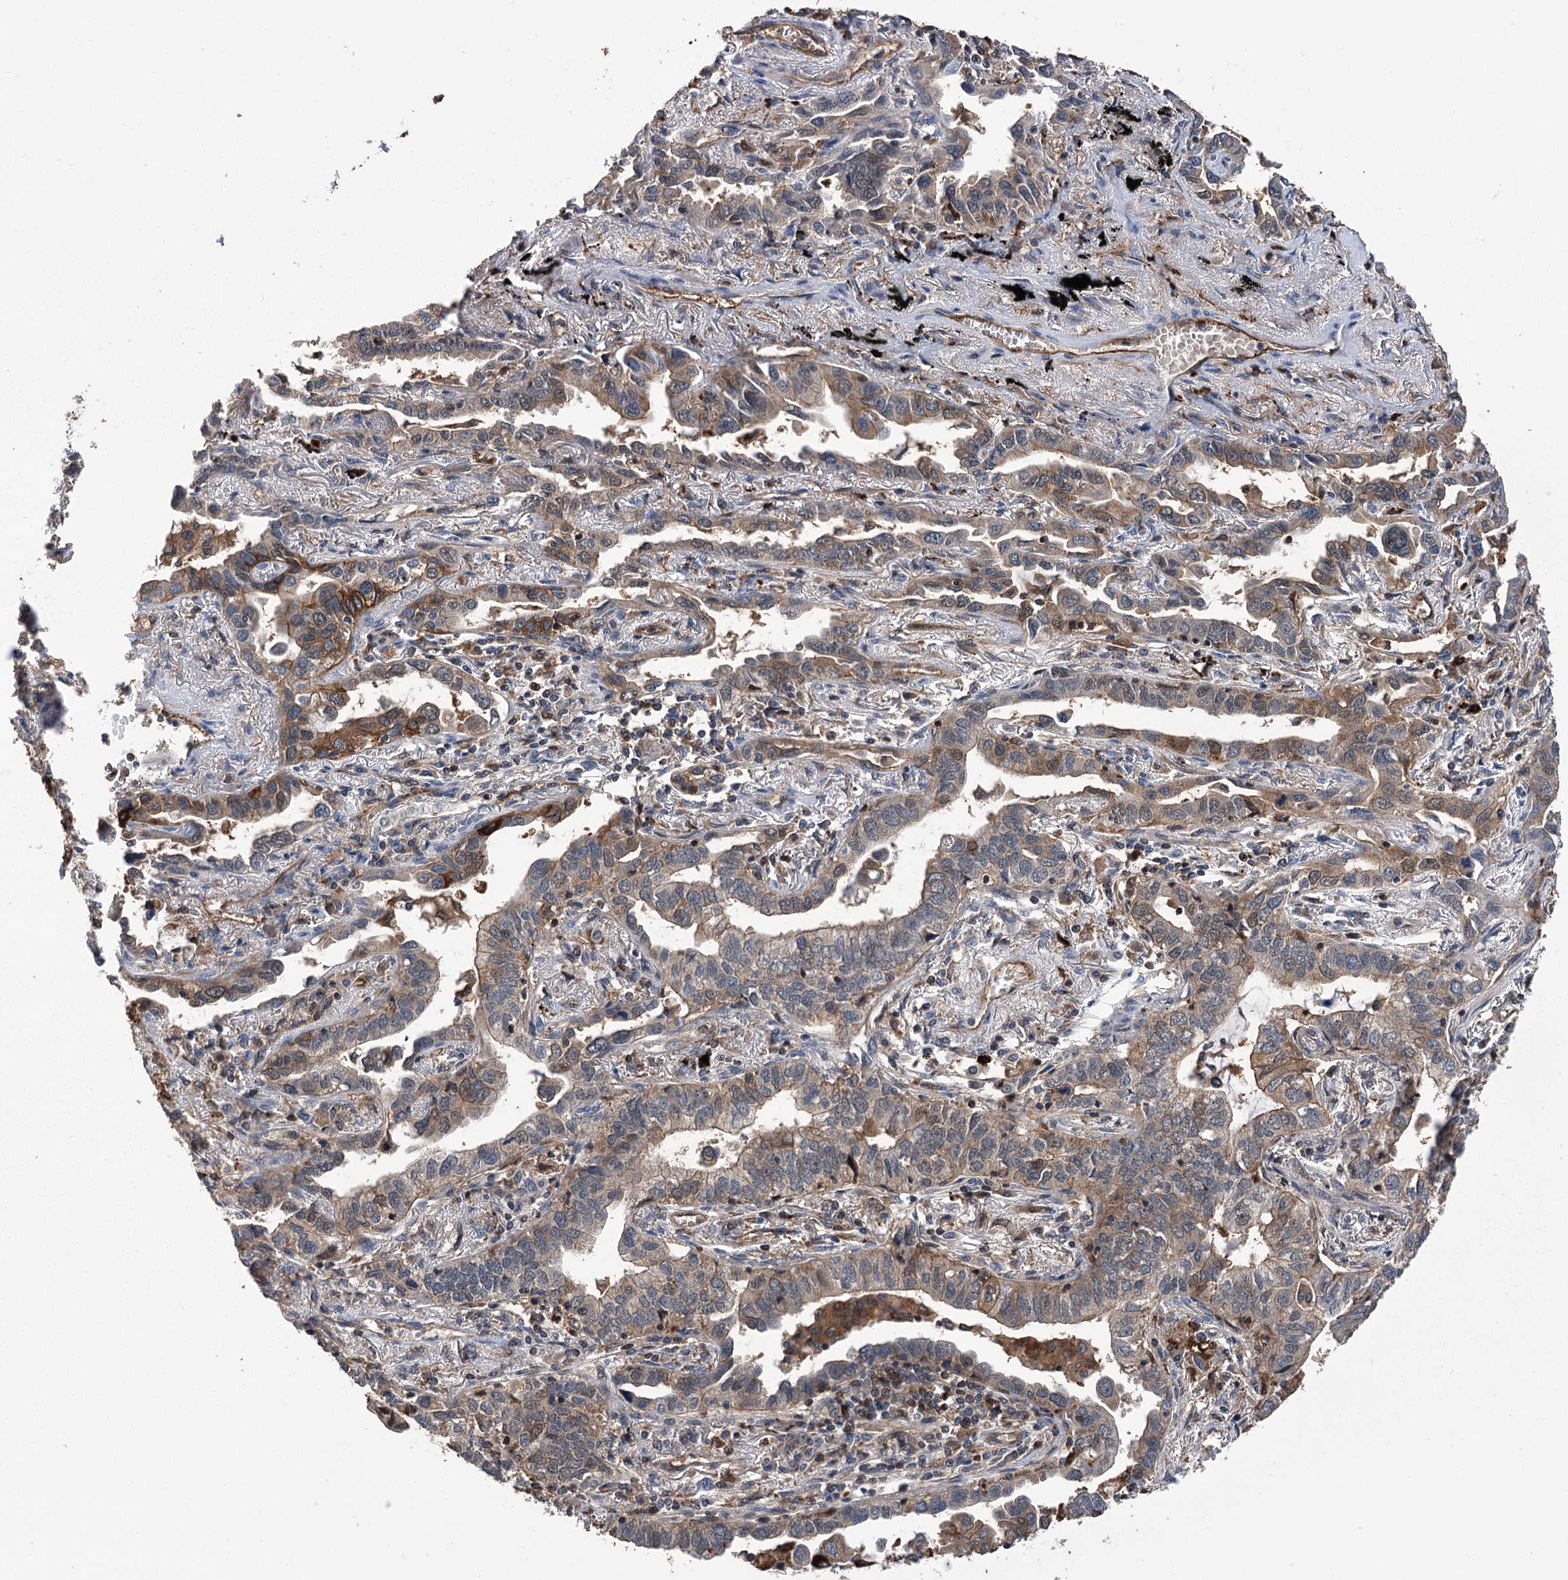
{"staining": {"intensity": "weak", "quantity": "25%-75%", "location": "cytoplasmic/membranous"}, "tissue": "lung cancer", "cell_type": "Tumor cells", "image_type": "cancer", "snomed": [{"axis": "morphology", "description": "Adenocarcinoma, NOS"}, {"axis": "topography", "description": "Lung"}], "caption": "Immunohistochemical staining of lung cancer displays low levels of weak cytoplasmic/membranous positivity in about 25%-75% of tumor cells. Using DAB (brown) and hematoxylin (blue) stains, captured at high magnification using brightfield microscopy.", "gene": "DPP3", "patient": {"sex": "male", "age": 67}}